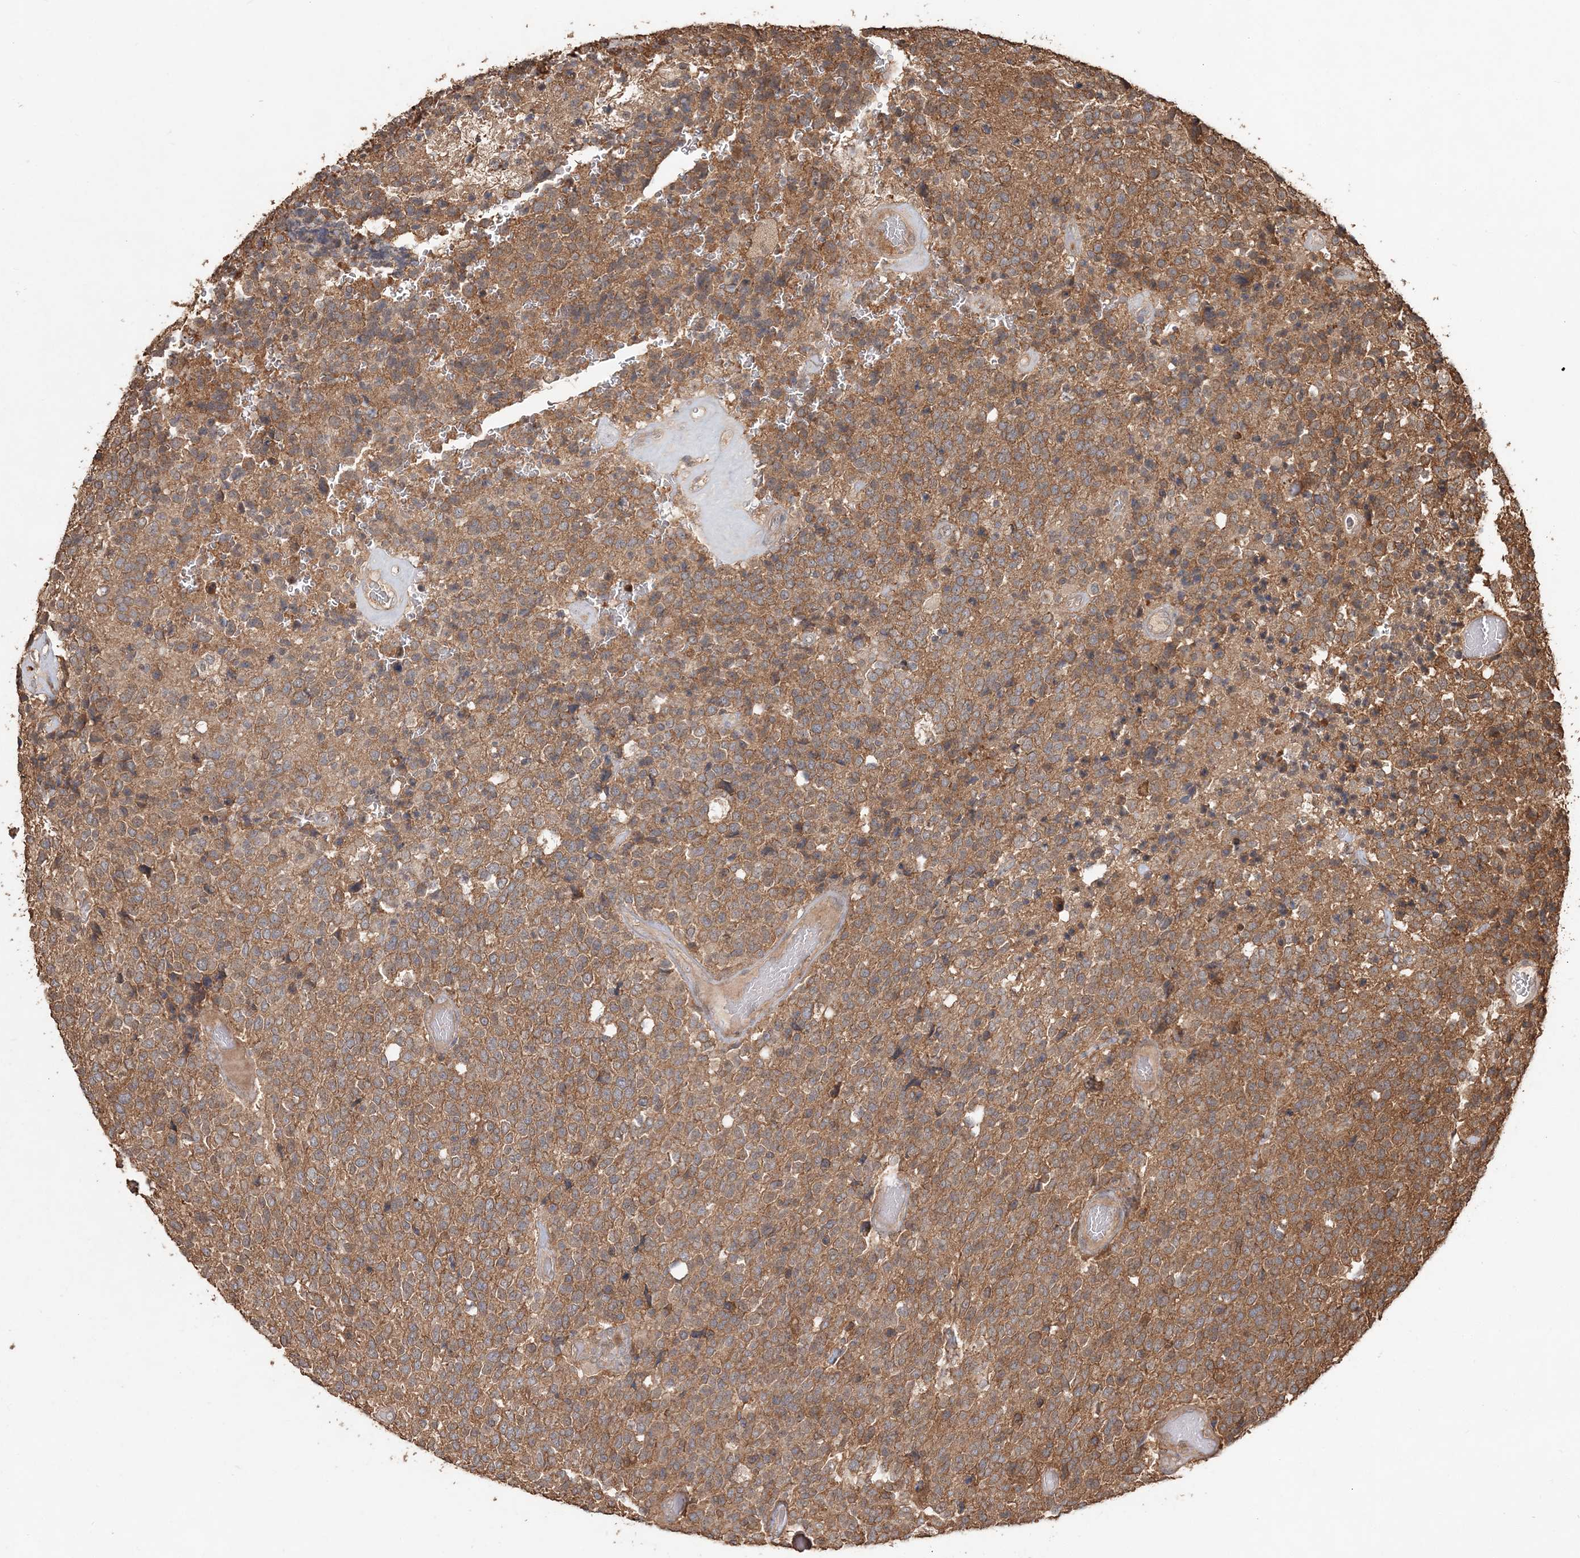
{"staining": {"intensity": "moderate", "quantity": ">75%", "location": "cytoplasmic/membranous"}, "tissue": "glioma", "cell_type": "Tumor cells", "image_type": "cancer", "snomed": [{"axis": "morphology", "description": "Glioma, malignant, High grade"}, {"axis": "topography", "description": "pancreas cauda"}], "caption": "IHC photomicrograph of neoplastic tissue: human malignant glioma (high-grade) stained using IHC displays medium levels of moderate protein expression localized specifically in the cytoplasmic/membranous of tumor cells, appearing as a cytoplasmic/membranous brown color.", "gene": "CAB39", "patient": {"sex": "male", "age": 60}}